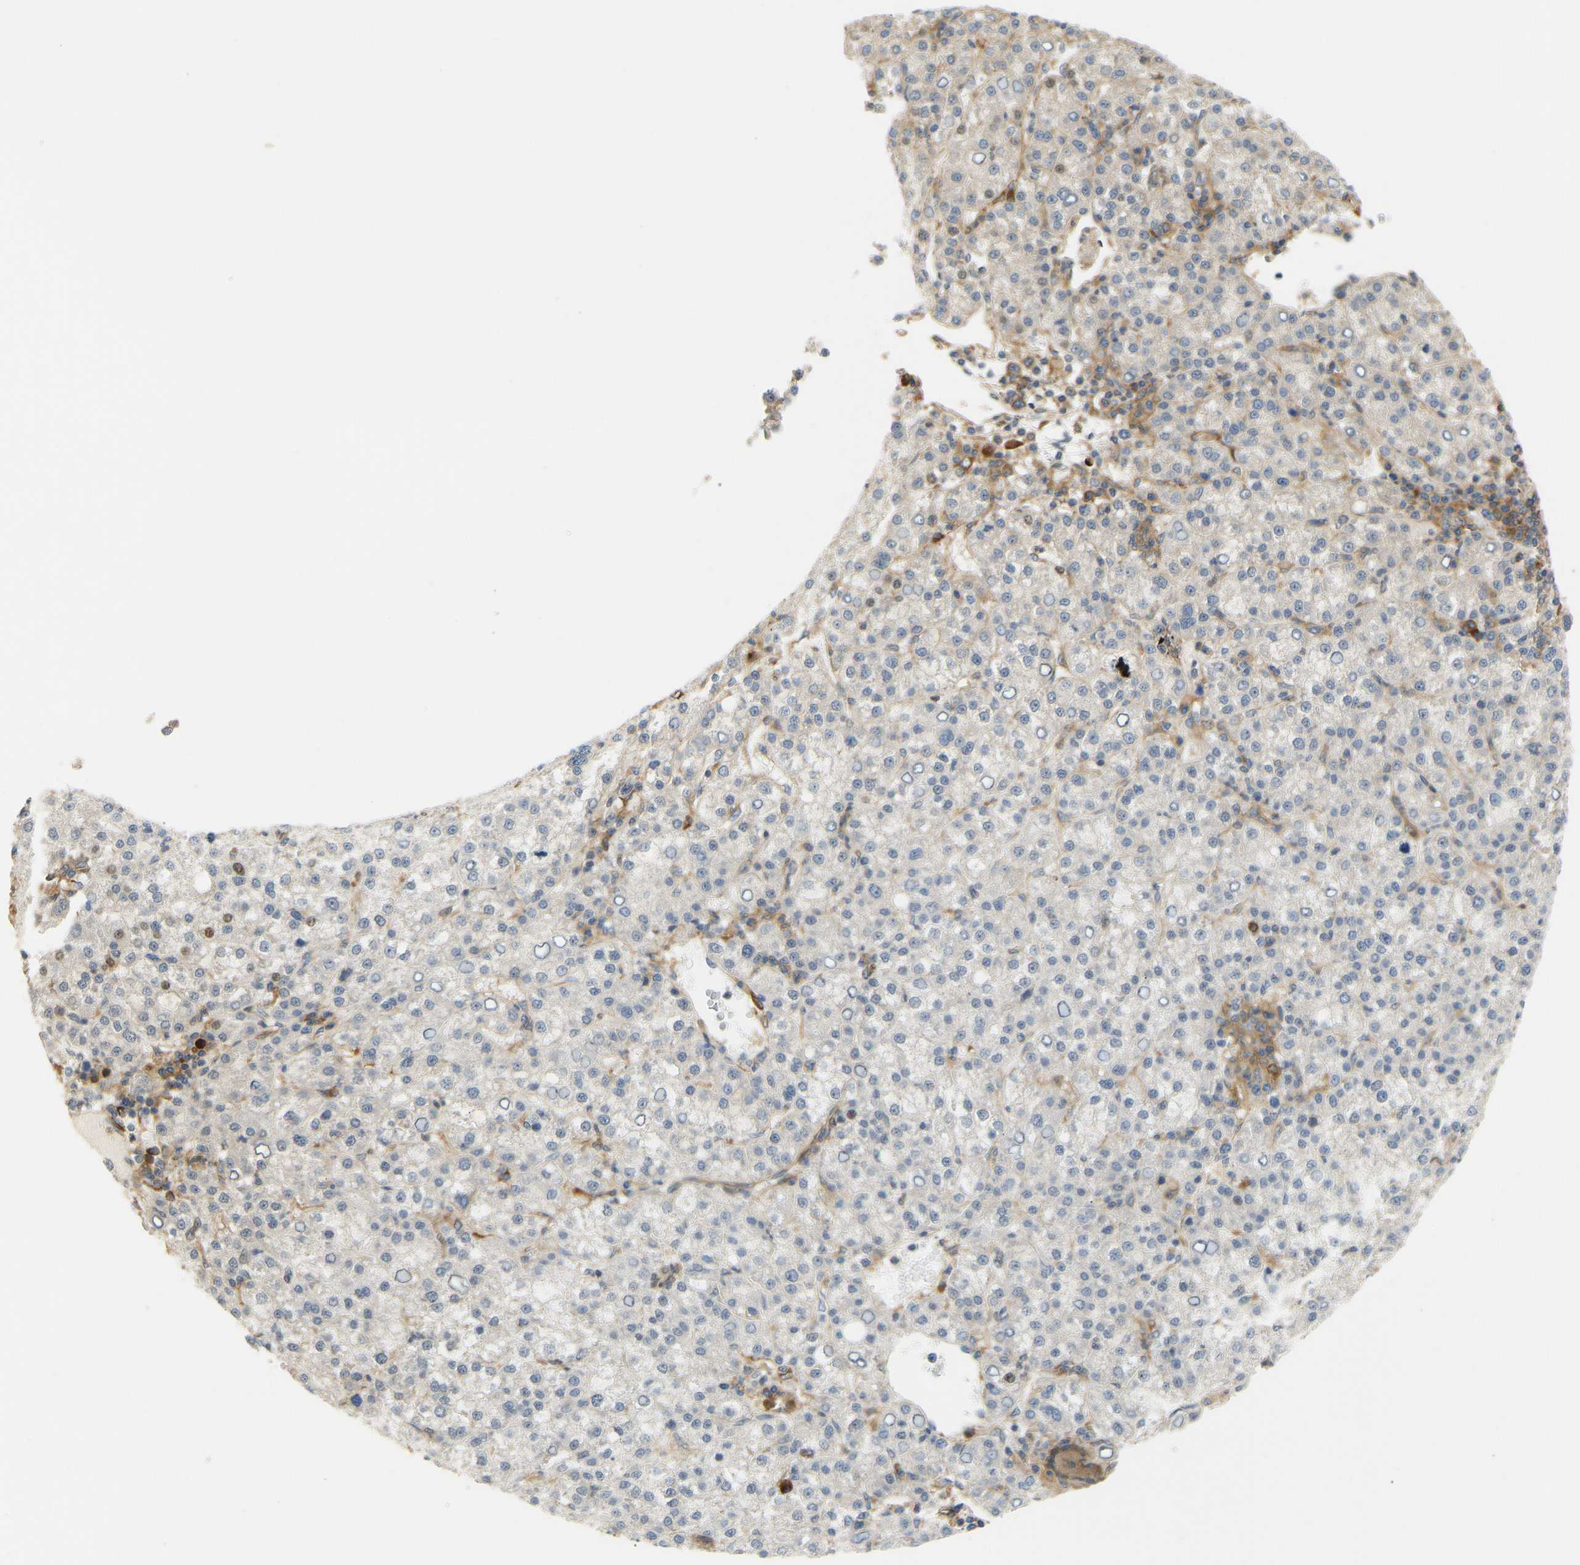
{"staining": {"intensity": "negative", "quantity": "none", "location": "none"}, "tissue": "liver cancer", "cell_type": "Tumor cells", "image_type": "cancer", "snomed": [{"axis": "morphology", "description": "Carcinoma, Hepatocellular, NOS"}, {"axis": "topography", "description": "Liver"}], "caption": "This is an IHC image of human liver cancer. There is no expression in tumor cells.", "gene": "PLCG2", "patient": {"sex": "female", "age": 58}}